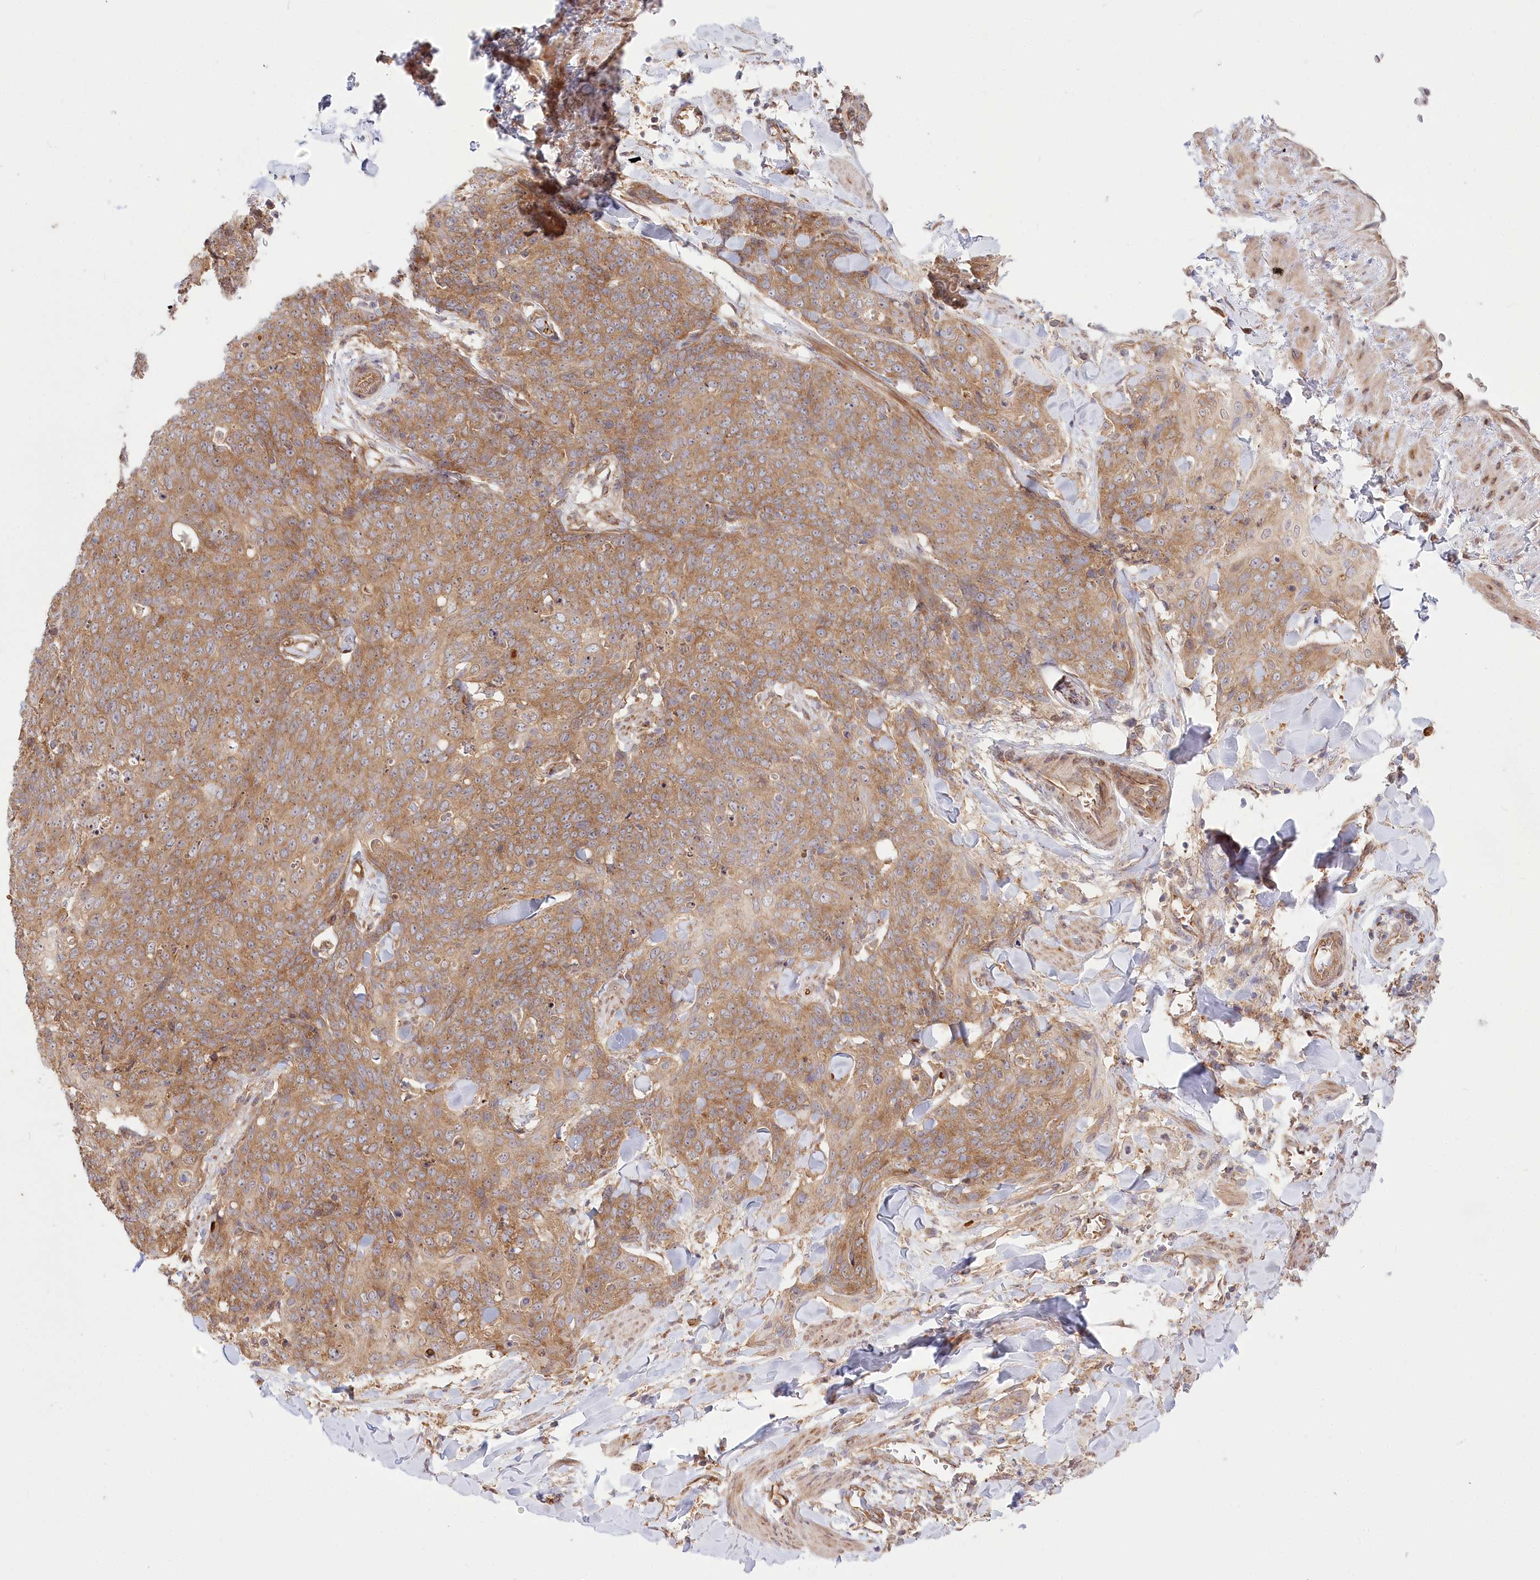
{"staining": {"intensity": "moderate", "quantity": ">75%", "location": "cytoplasmic/membranous"}, "tissue": "skin cancer", "cell_type": "Tumor cells", "image_type": "cancer", "snomed": [{"axis": "morphology", "description": "Squamous cell carcinoma, NOS"}, {"axis": "topography", "description": "Skin"}, {"axis": "topography", "description": "Vulva"}], "caption": "The immunohistochemical stain shows moderate cytoplasmic/membranous positivity in tumor cells of squamous cell carcinoma (skin) tissue. (Brightfield microscopy of DAB IHC at high magnification).", "gene": "COMMD3", "patient": {"sex": "female", "age": 85}}